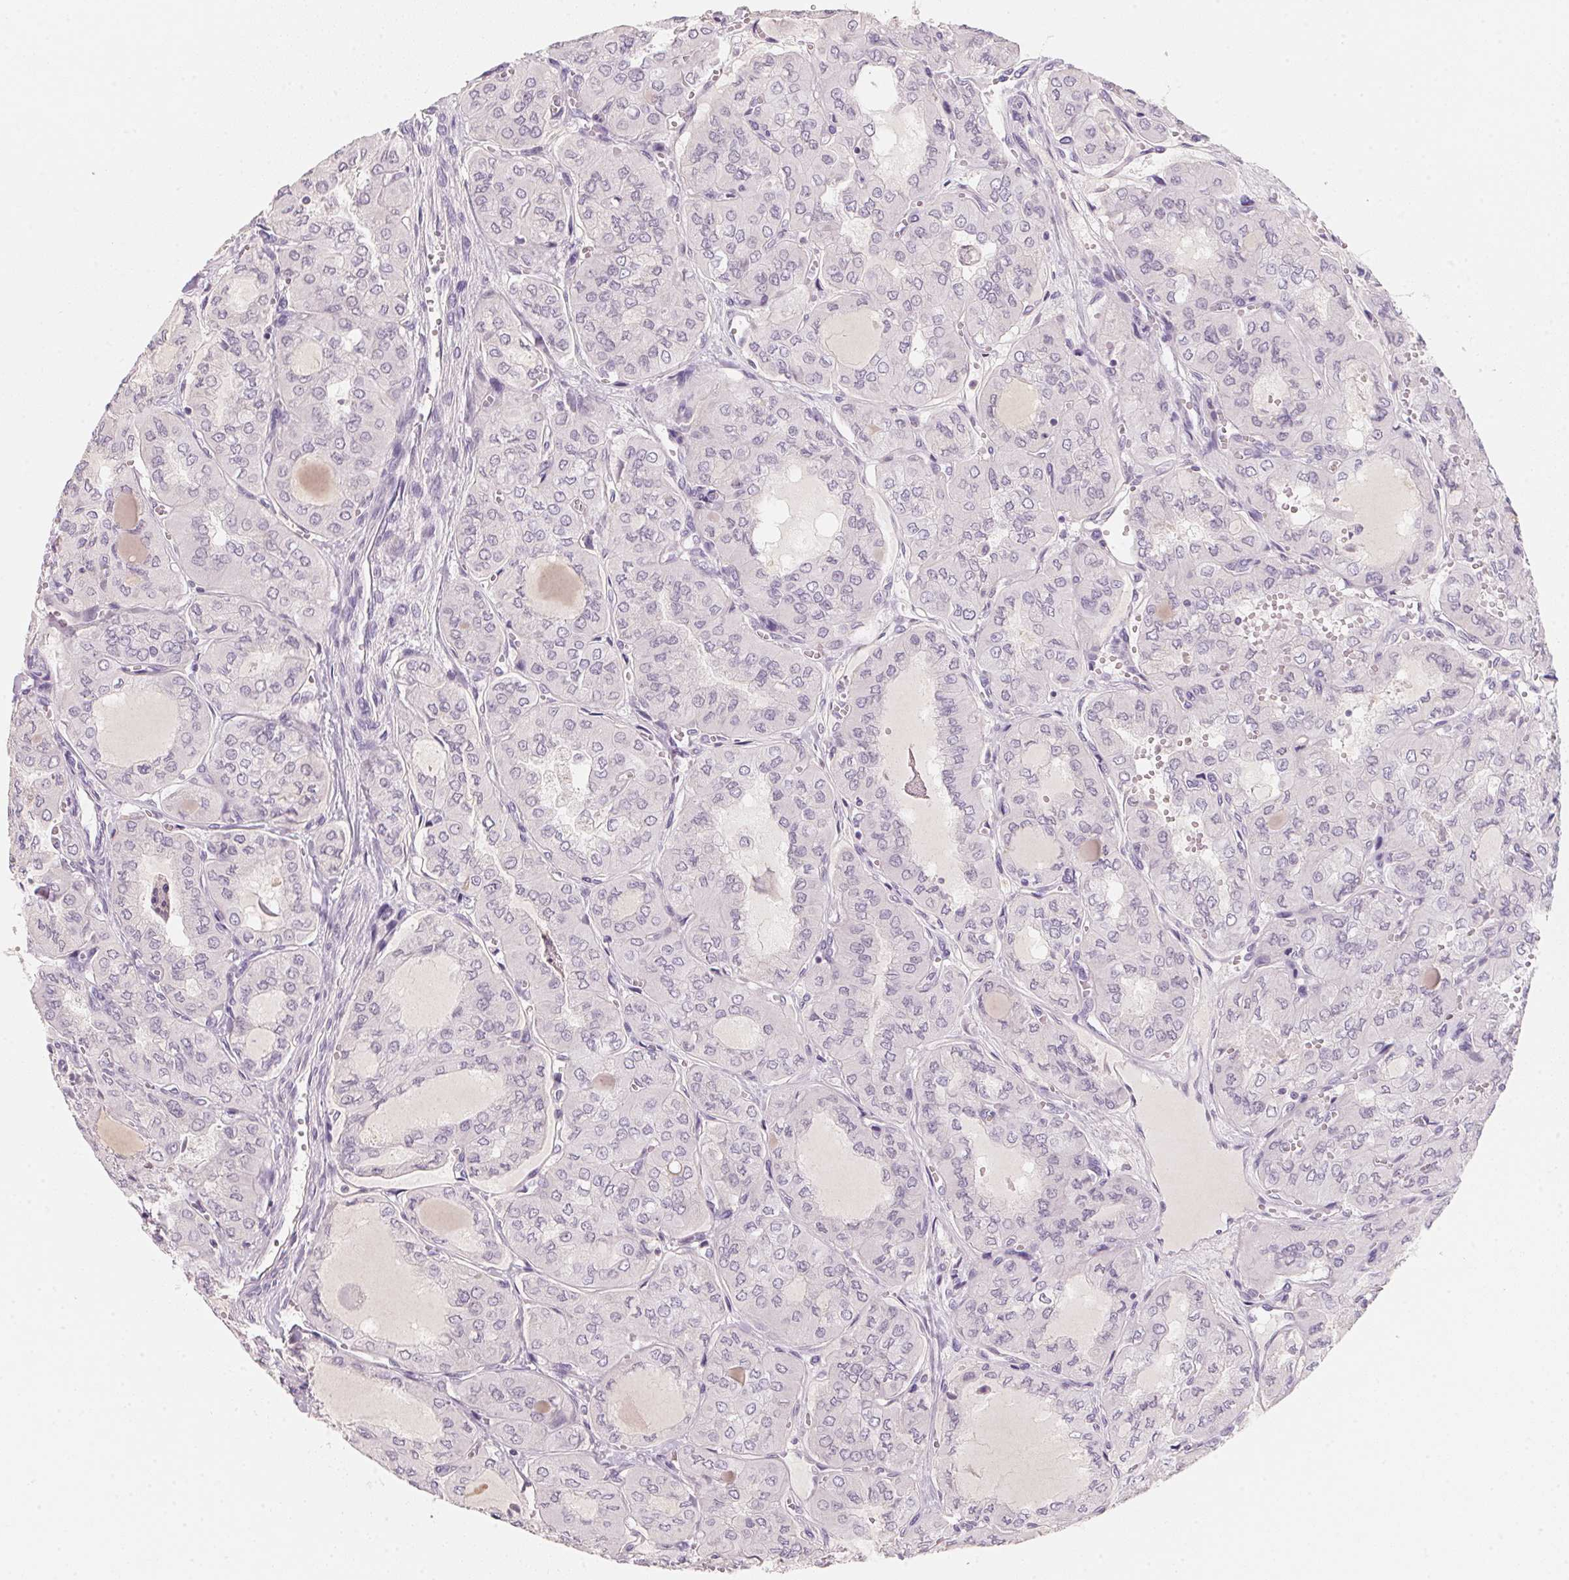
{"staining": {"intensity": "negative", "quantity": "none", "location": "none"}, "tissue": "thyroid cancer", "cell_type": "Tumor cells", "image_type": "cancer", "snomed": [{"axis": "morphology", "description": "Papillary adenocarcinoma, NOS"}, {"axis": "topography", "description": "Thyroid gland"}], "caption": "High magnification brightfield microscopy of thyroid cancer (papillary adenocarcinoma) stained with DAB (3,3'-diaminobenzidine) (brown) and counterstained with hematoxylin (blue): tumor cells show no significant staining.", "gene": "ANKRD31", "patient": {"sex": "male", "age": 20}}